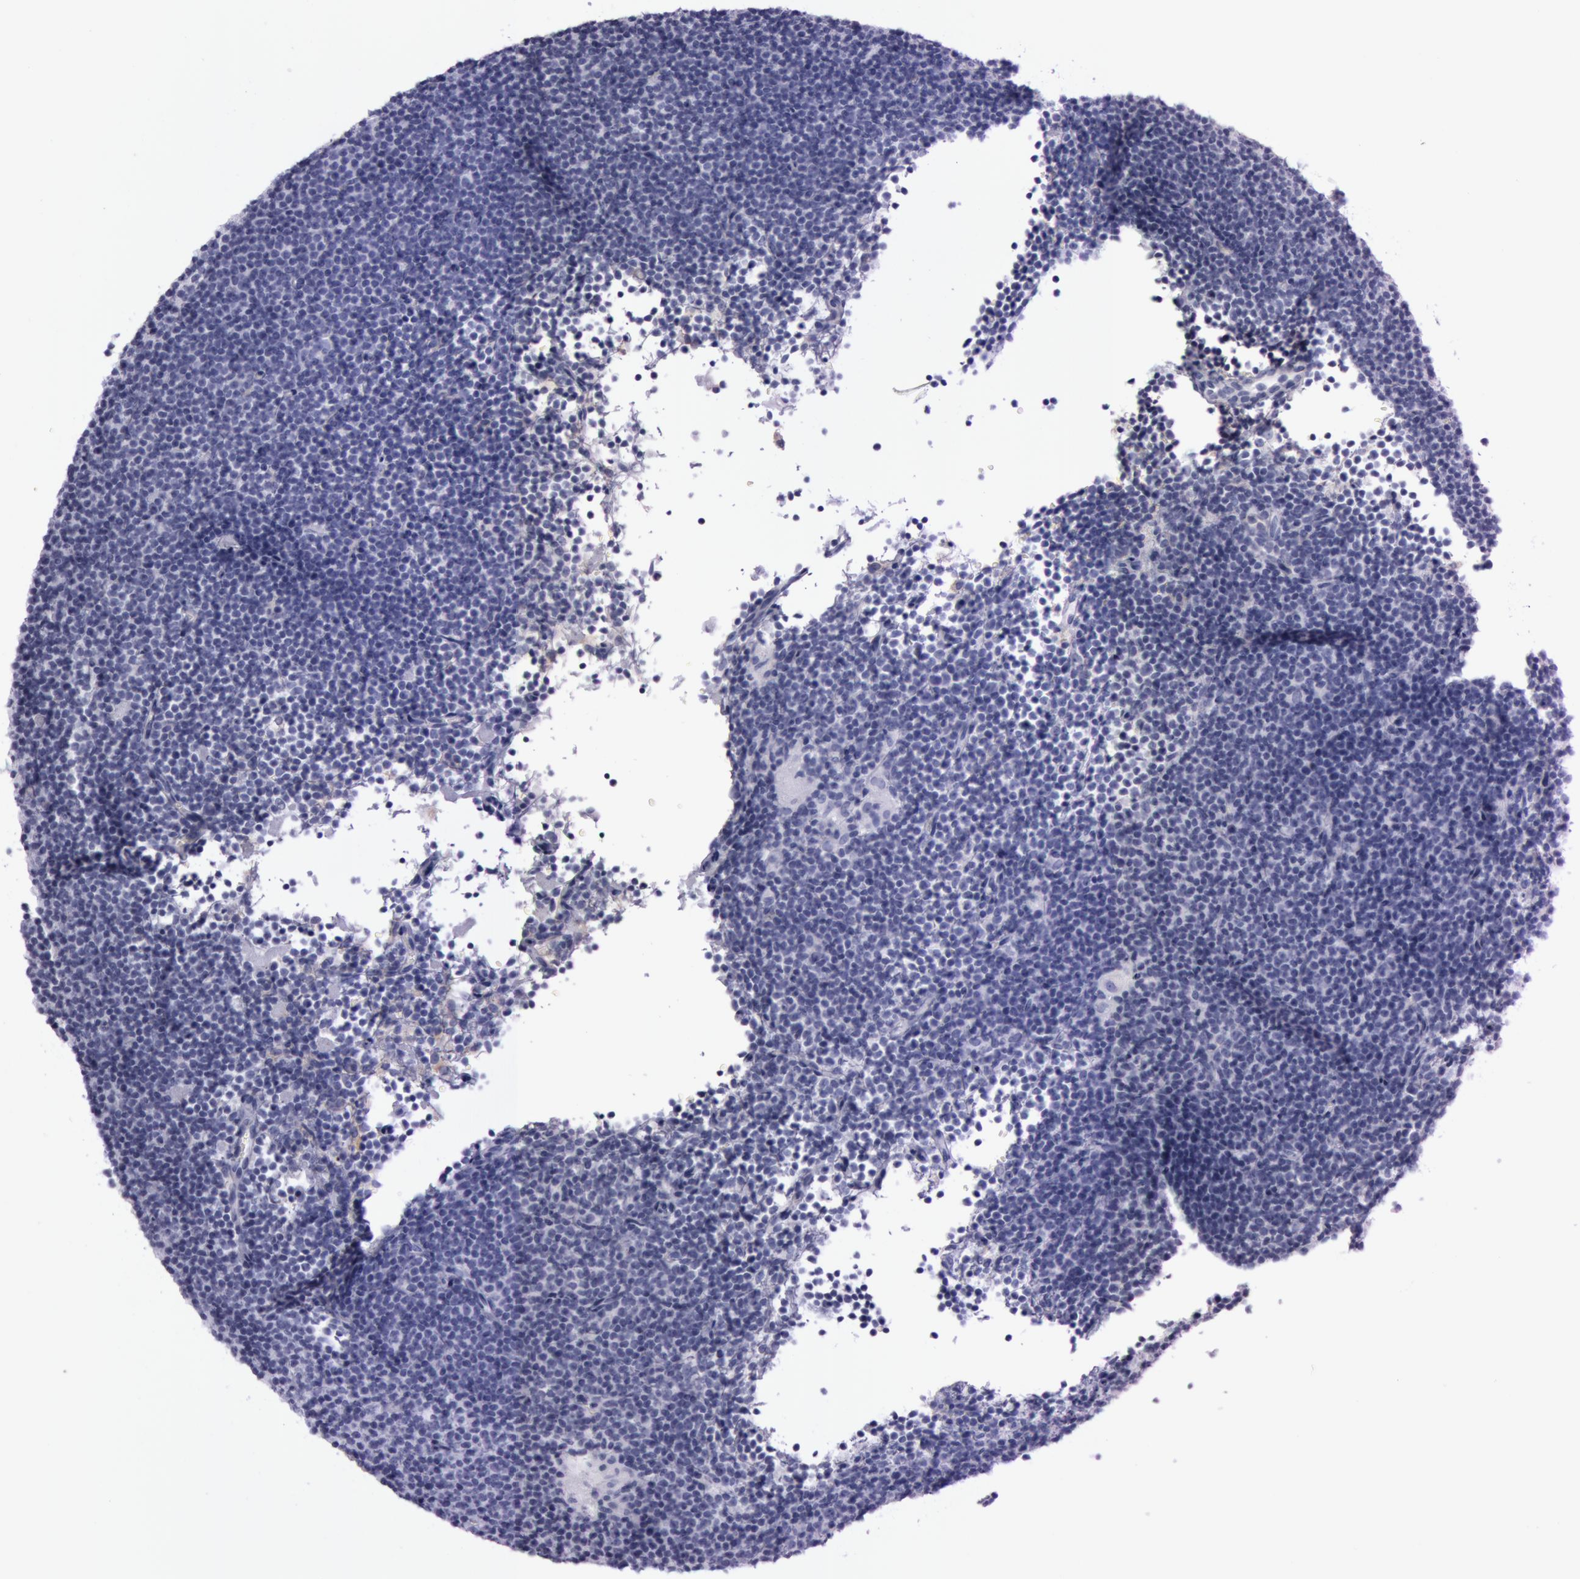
{"staining": {"intensity": "negative", "quantity": "none", "location": "none"}, "tissue": "lymphoma", "cell_type": "Tumor cells", "image_type": "cancer", "snomed": [{"axis": "morphology", "description": "Malignant lymphoma, non-Hodgkin's type, Low grade"}, {"axis": "topography", "description": "Lymph node"}], "caption": "The image reveals no staining of tumor cells in low-grade malignant lymphoma, non-Hodgkin's type.", "gene": "FOLH1", "patient": {"sex": "female", "age": 69}}